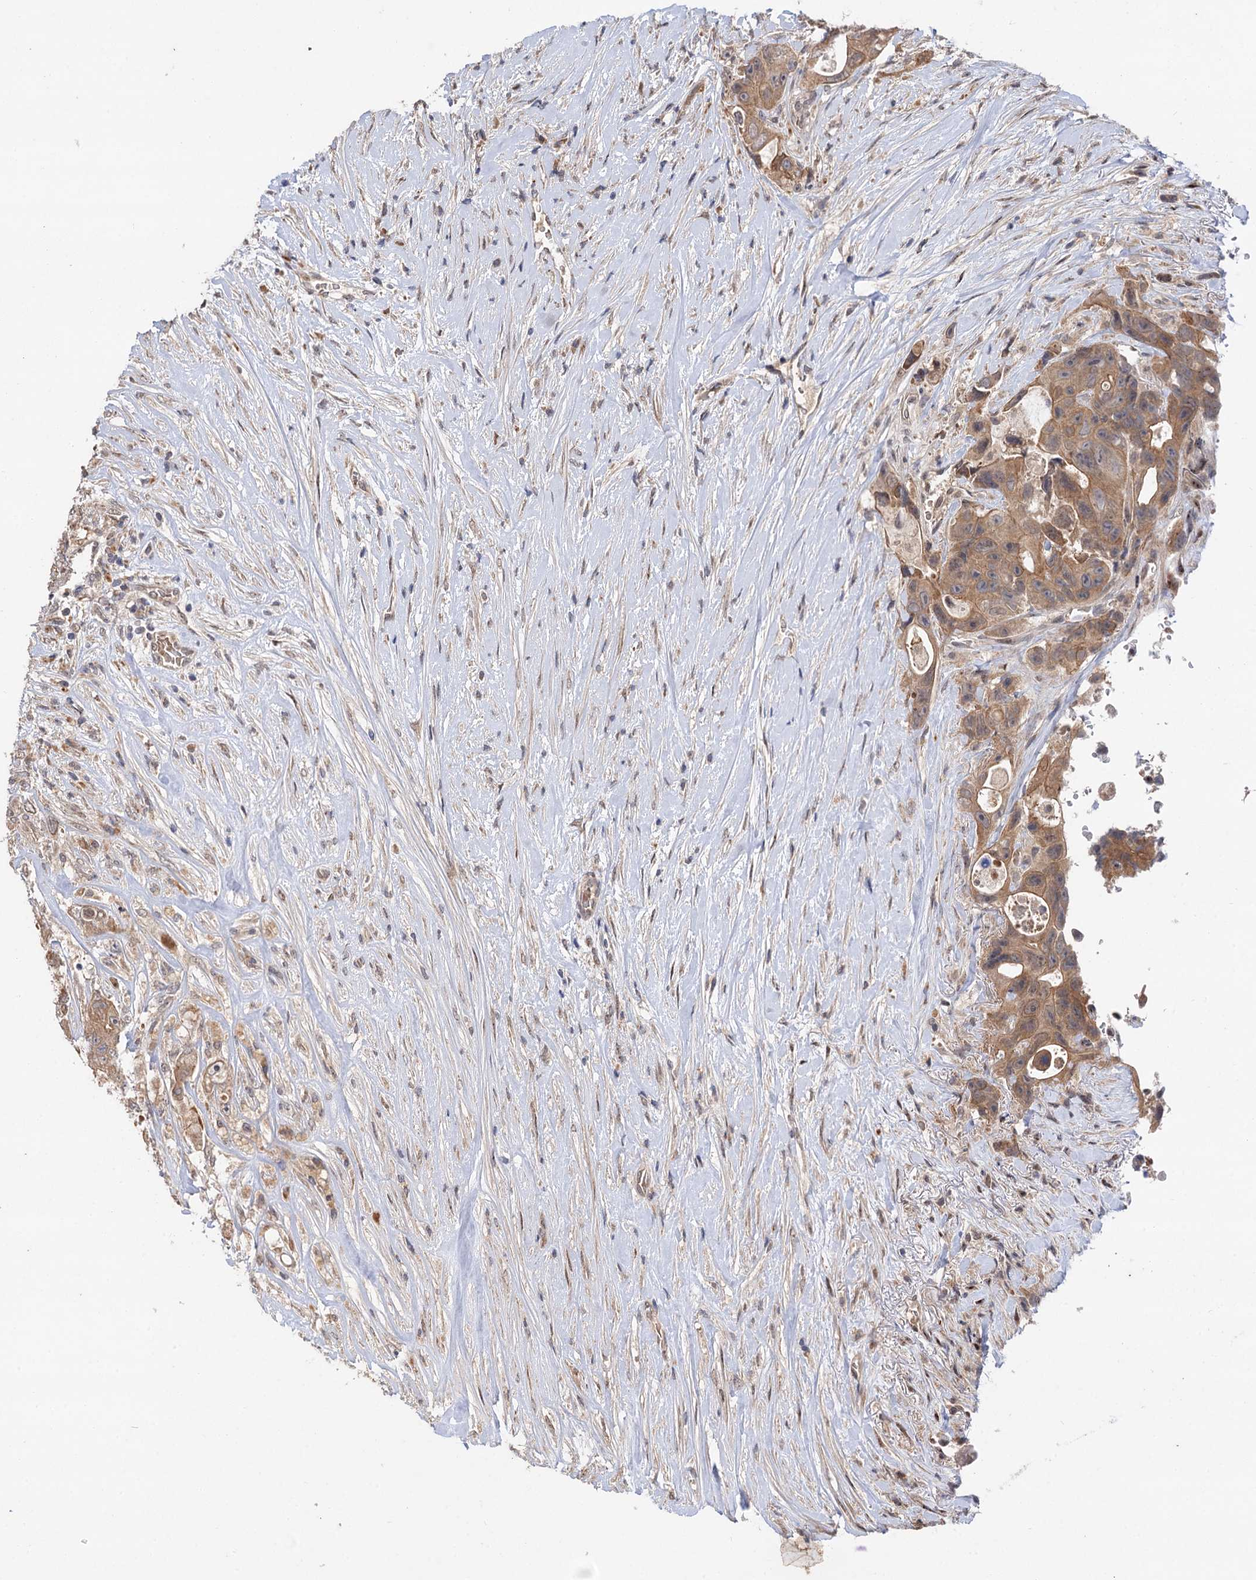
{"staining": {"intensity": "moderate", "quantity": "<25%", "location": "cytoplasmic/membranous"}, "tissue": "colorectal cancer", "cell_type": "Tumor cells", "image_type": "cancer", "snomed": [{"axis": "morphology", "description": "Adenocarcinoma, NOS"}, {"axis": "topography", "description": "Colon"}], "caption": "High-magnification brightfield microscopy of adenocarcinoma (colorectal) stained with DAB (brown) and counterstained with hematoxylin (blue). tumor cells exhibit moderate cytoplasmic/membranous expression is seen in about<25% of cells. (IHC, brightfield microscopy, high magnification).", "gene": "FBXW8", "patient": {"sex": "female", "age": 46}}